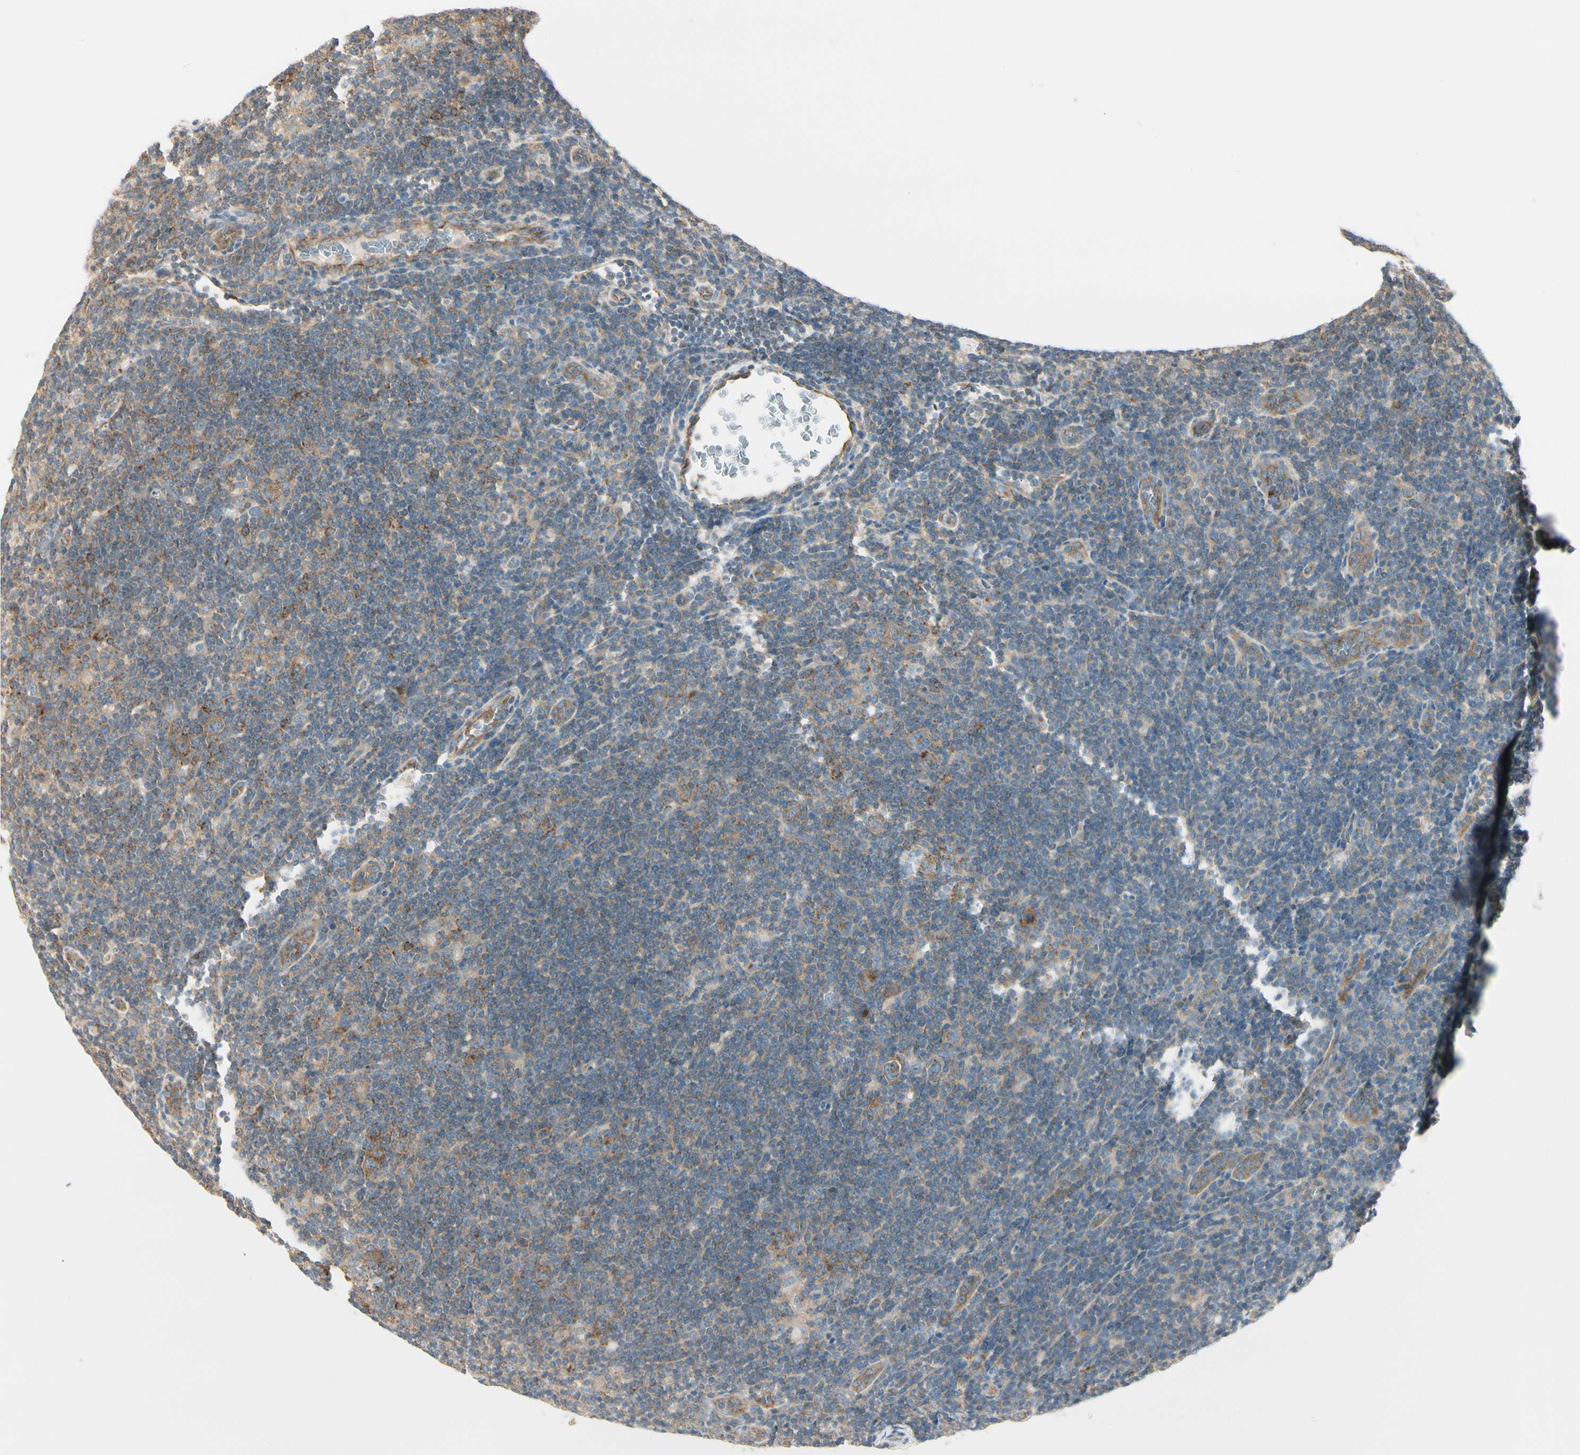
{"staining": {"intensity": "moderate", "quantity": ">75%", "location": "cytoplasmic/membranous"}, "tissue": "lymphoma", "cell_type": "Tumor cells", "image_type": "cancer", "snomed": [{"axis": "morphology", "description": "Hodgkin's disease, NOS"}, {"axis": "topography", "description": "Lymph node"}], "caption": "Lymphoma stained for a protein exhibits moderate cytoplasmic/membranous positivity in tumor cells.", "gene": "AGFG1", "patient": {"sex": "female", "age": 57}}